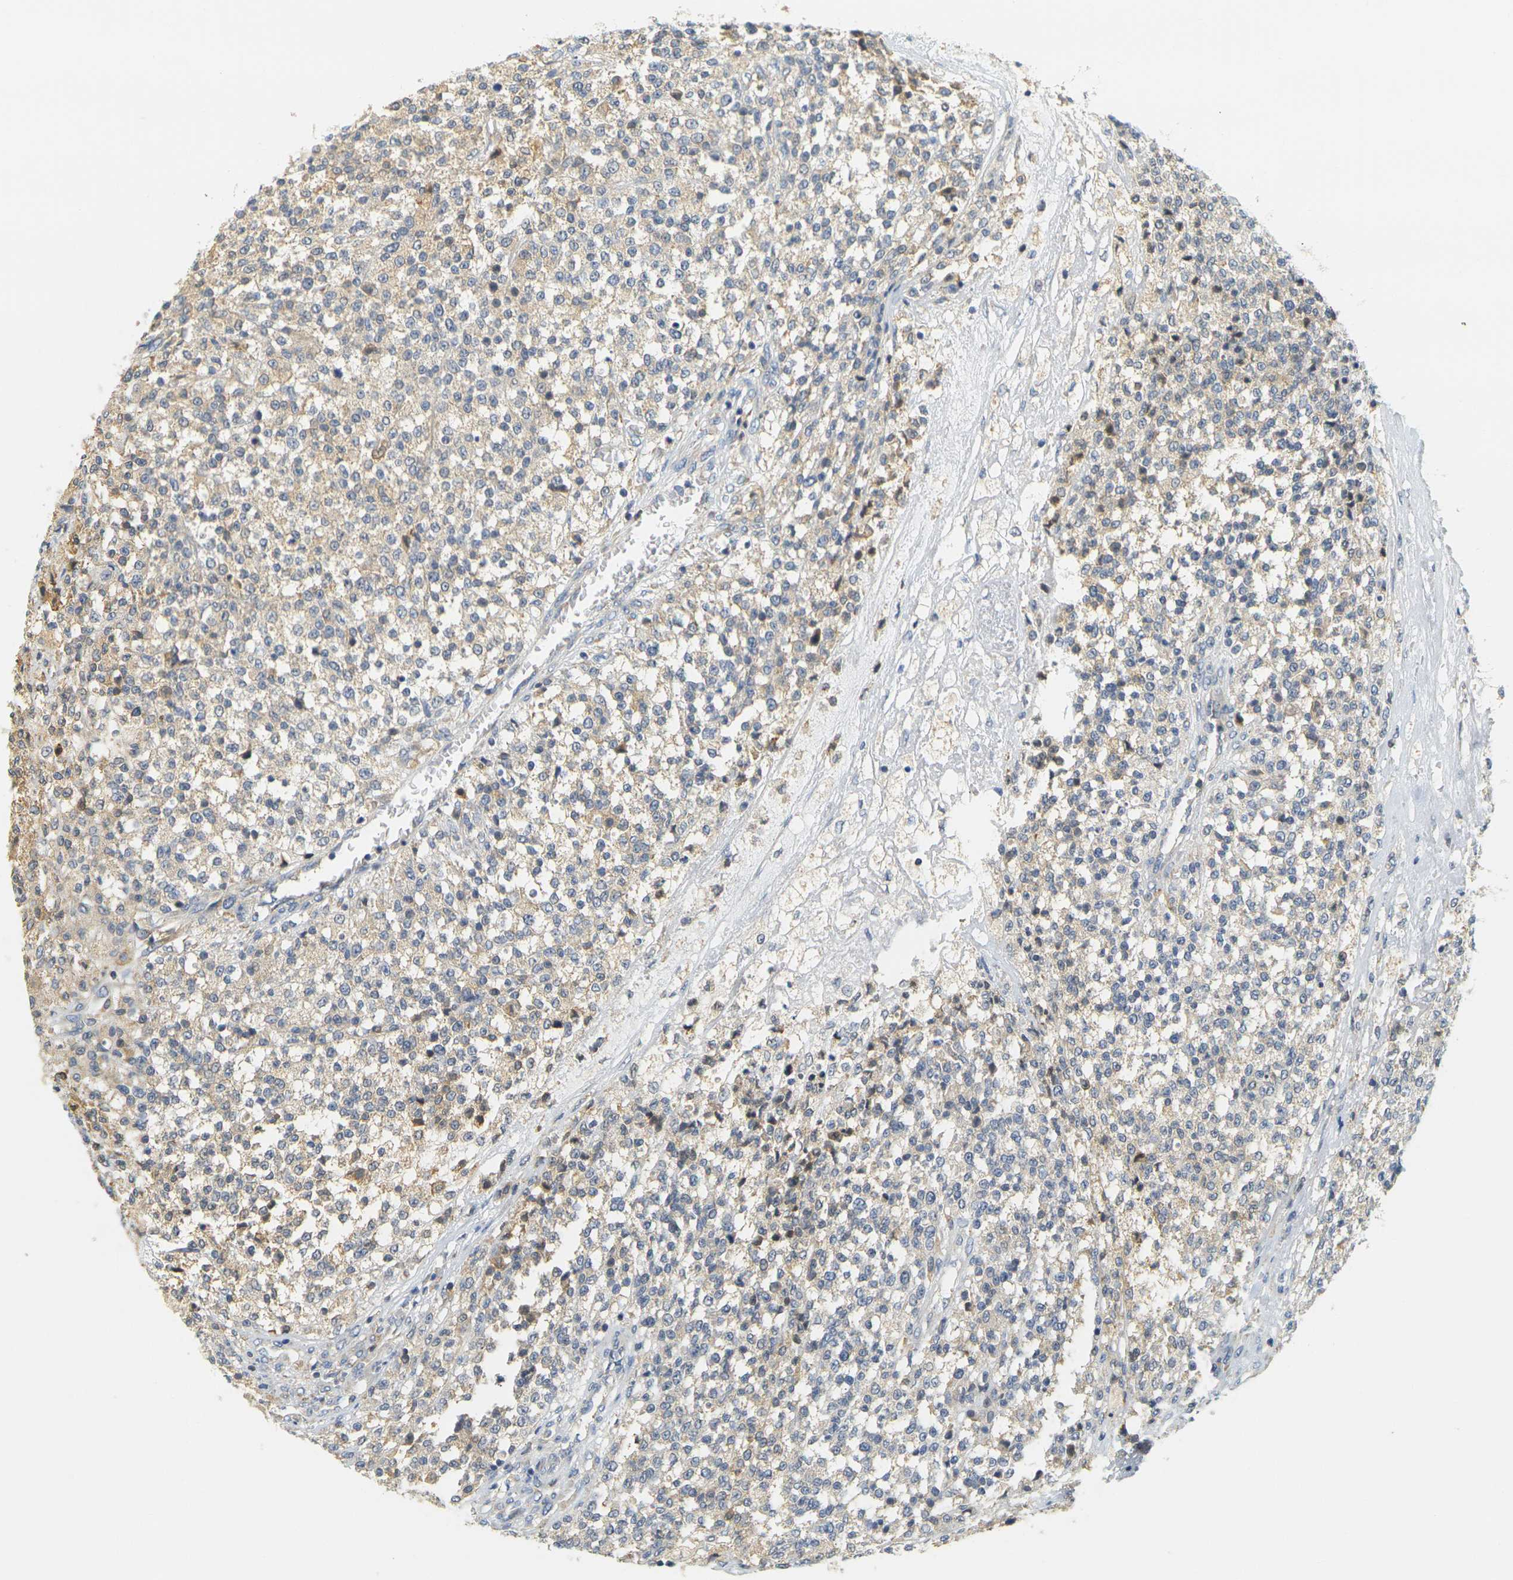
{"staining": {"intensity": "weak", "quantity": ">75%", "location": "cytoplasmic/membranous"}, "tissue": "testis cancer", "cell_type": "Tumor cells", "image_type": "cancer", "snomed": [{"axis": "morphology", "description": "Seminoma, NOS"}, {"axis": "topography", "description": "Testis"}], "caption": "Immunohistochemical staining of seminoma (testis) demonstrates weak cytoplasmic/membranous protein positivity in approximately >75% of tumor cells.", "gene": "GDAP1", "patient": {"sex": "male", "age": 59}}